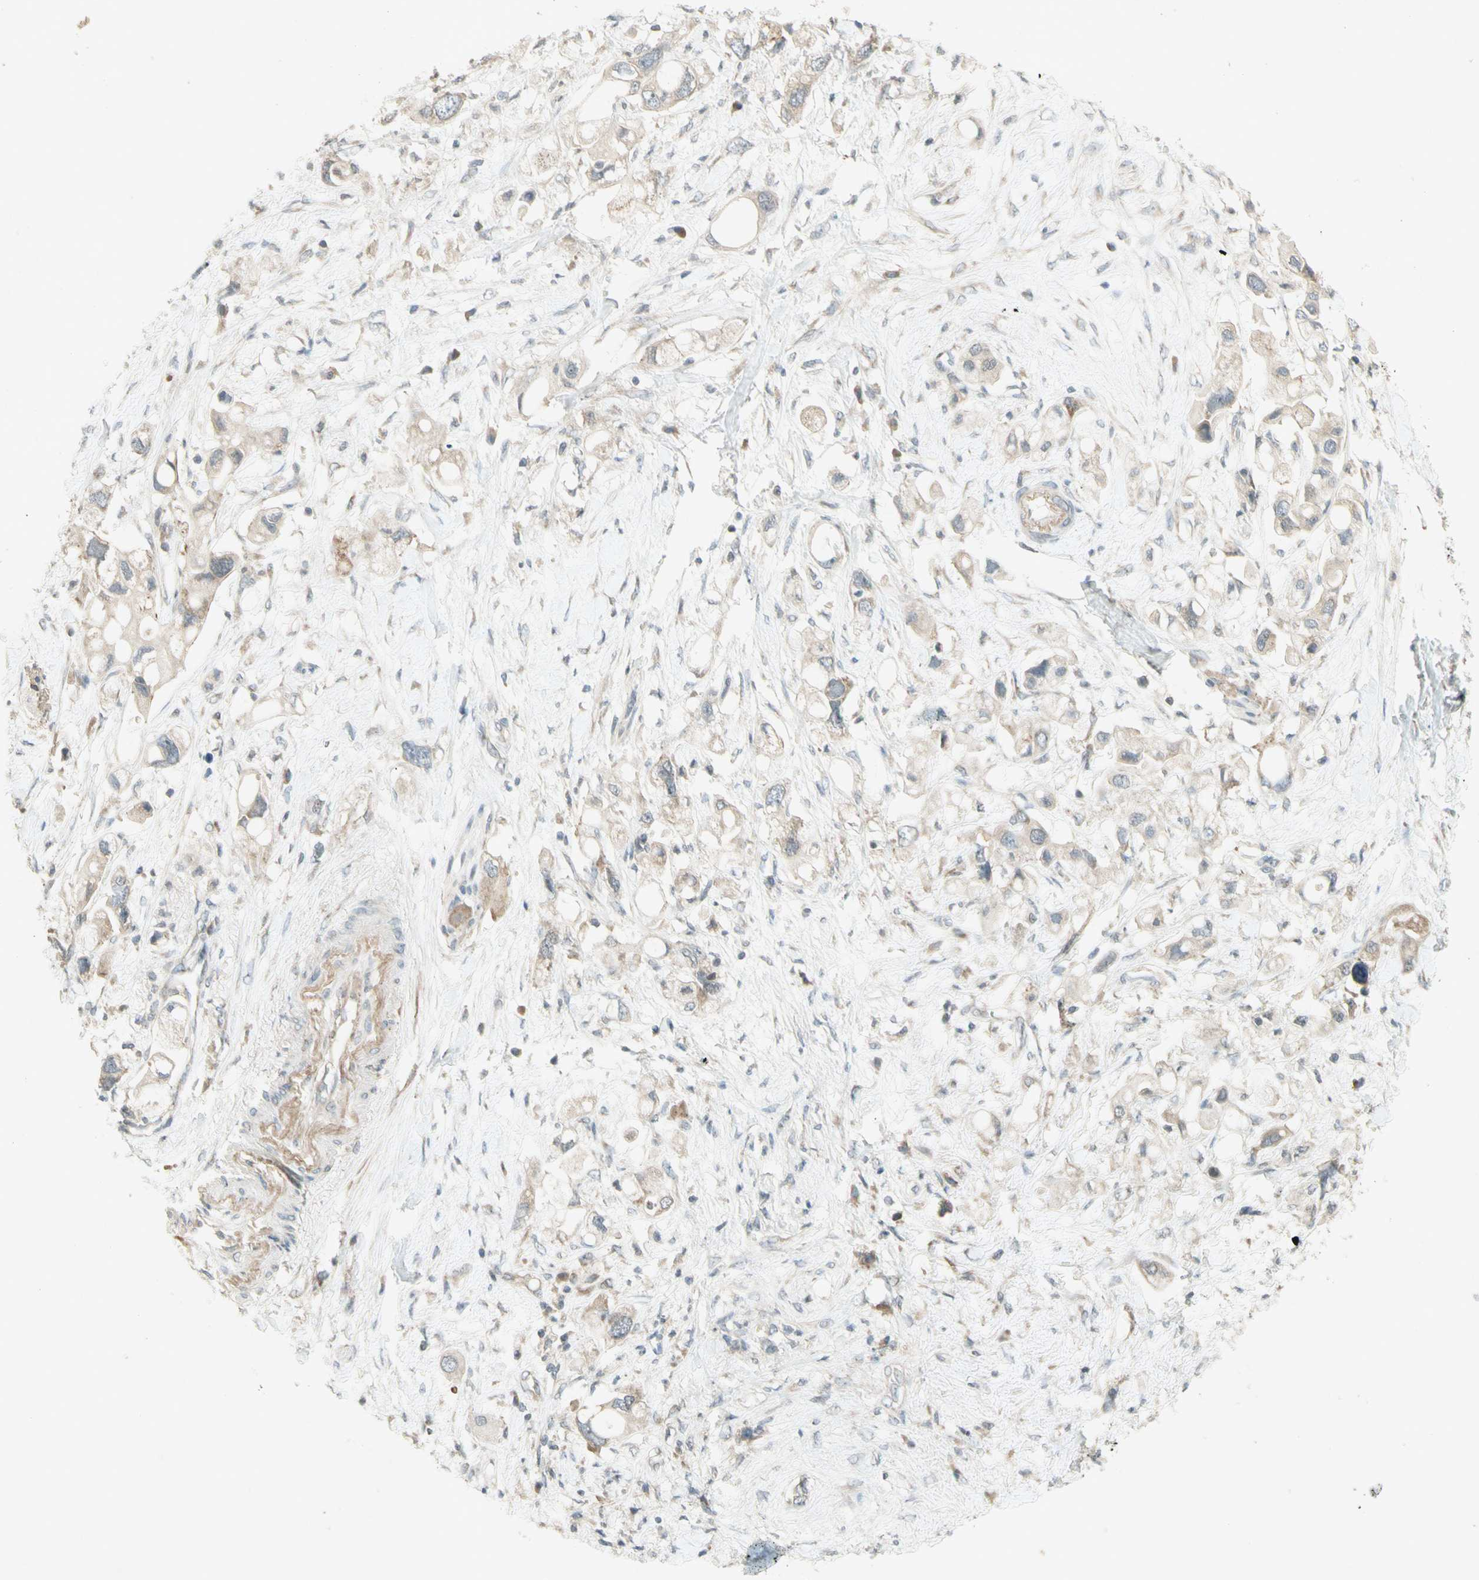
{"staining": {"intensity": "weak", "quantity": "25%-75%", "location": "cytoplasmic/membranous"}, "tissue": "pancreatic cancer", "cell_type": "Tumor cells", "image_type": "cancer", "snomed": [{"axis": "morphology", "description": "Adenocarcinoma, NOS"}, {"axis": "topography", "description": "Pancreas"}], "caption": "Pancreatic cancer (adenocarcinoma) tissue displays weak cytoplasmic/membranous expression in approximately 25%-75% of tumor cells", "gene": "ETF1", "patient": {"sex": "female", "age": 56}}